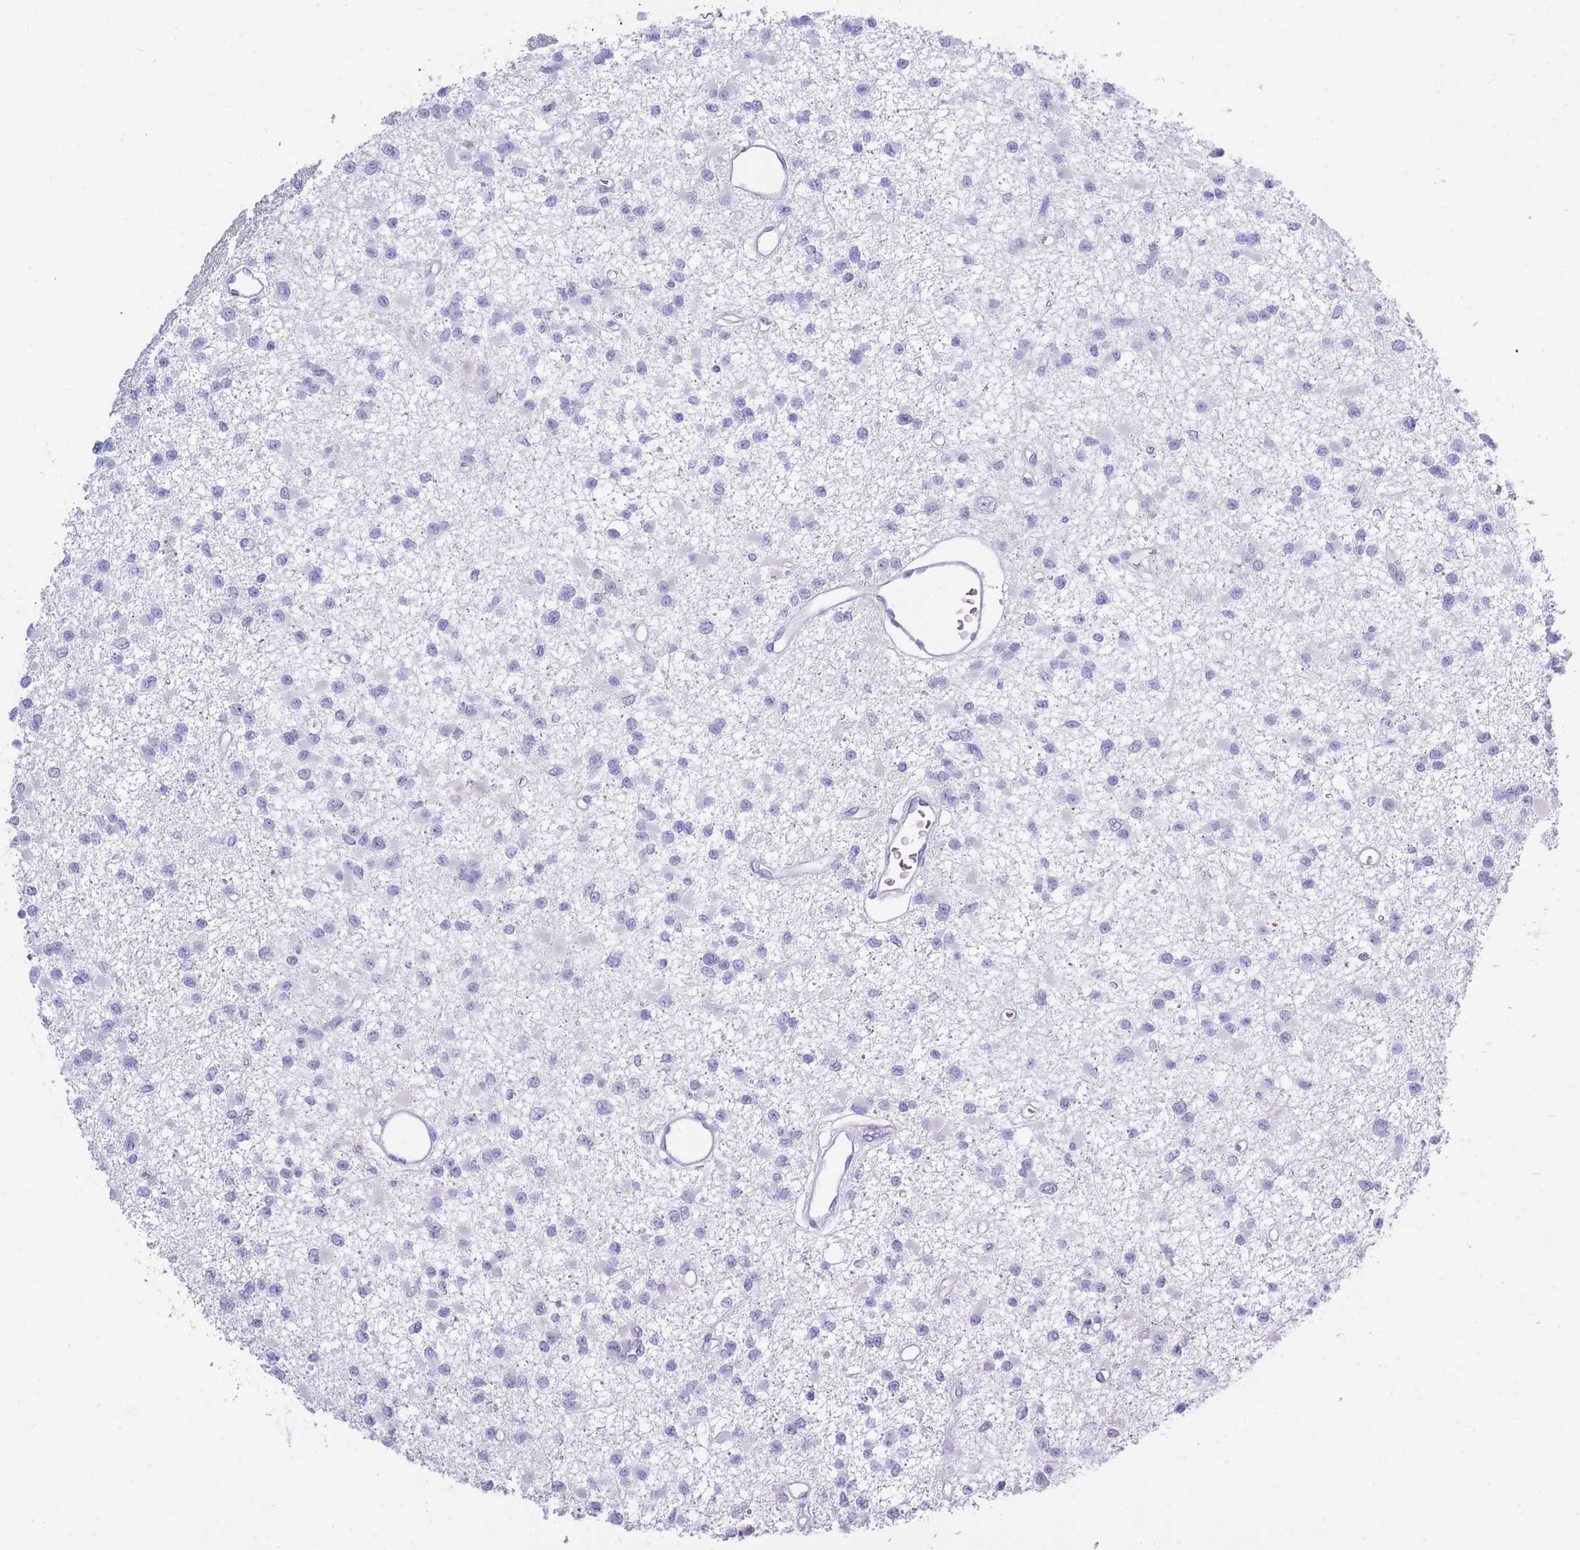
{"staining": {"intensity": "negative", "quantity": "none", "location": "none"}, "tissue": "glioma", "cell_type": "Tumor cells", "image_type": "cancer", "snomed": [{"axis": "morphology", "description": "Glioma, malignant, Low grade"}, {"axis": "topography", "description": "Brain"}], "caption": "The immunohistochemistry (IHC) micrograph has no significant staining in tumor cells of glioma tissue. The staining was performed using DAB (3,3'-diaminobenzidine) to visualize the protein expression in brown, while the nuclei were stained in blue with hematoxylin (Magnification: 20x).", "gene": "XKR8", "patient": {"sex": "female", "age": 22}}